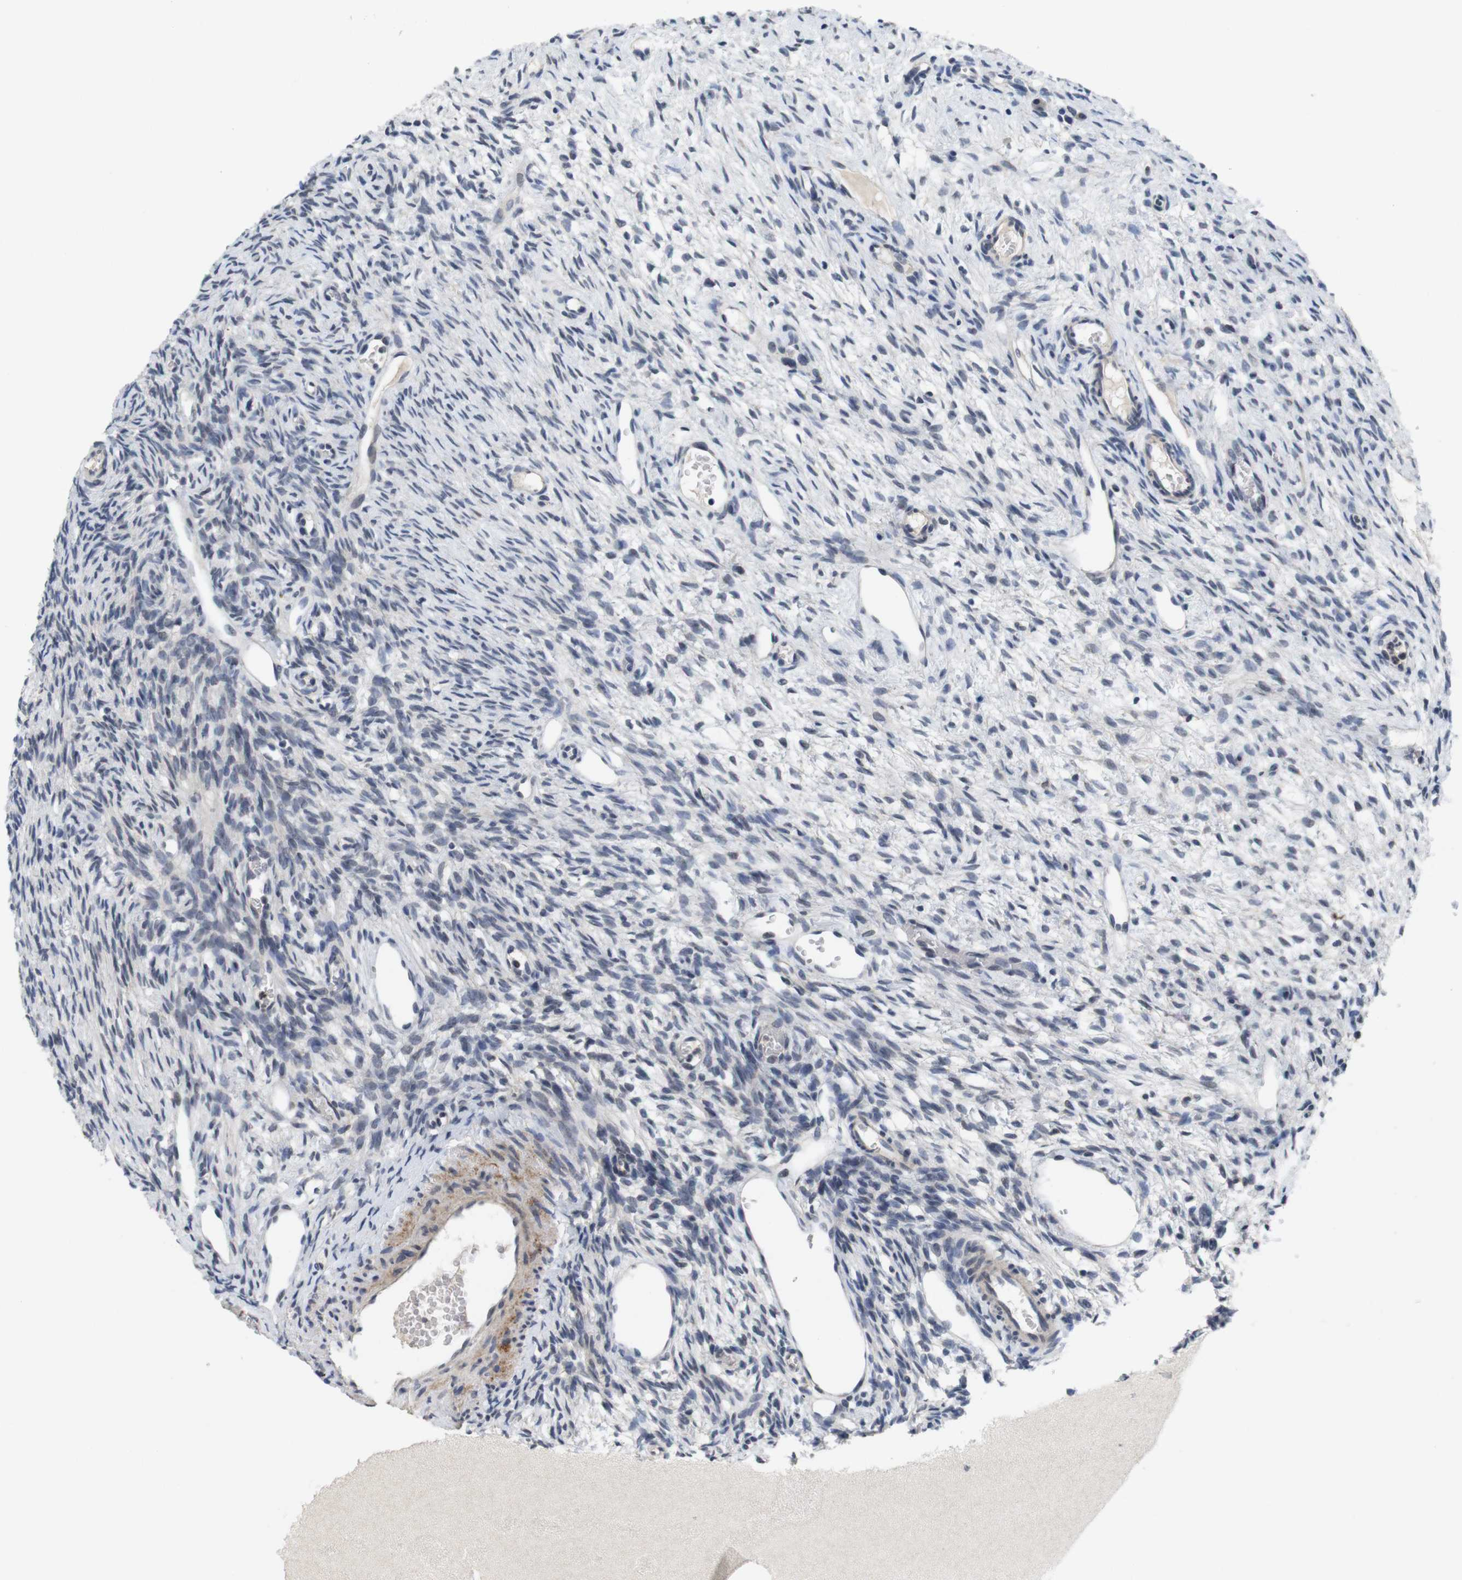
{"staining": {"intensity": "negative", "quantity": "none", "location": "none"}, "tissue": "ovary", "cell_type": "Ovarian stroma cells", "image_type": "normal", "snomed": [{"axis": "morphology", "description": "Normal tissue, NOS"}, {"axis": "topography", "description": "Ovary"}], "caption": "Ovarian stroma cells are negative for brown protein staining in normal ovary. (Brightfield microscopy of DAB (3,3'-diaminobenzidine) immunohistochemistry (IHC) at high magnification).", "gene": "SKP2", "patient": {"sex": "female", "age": 33}}